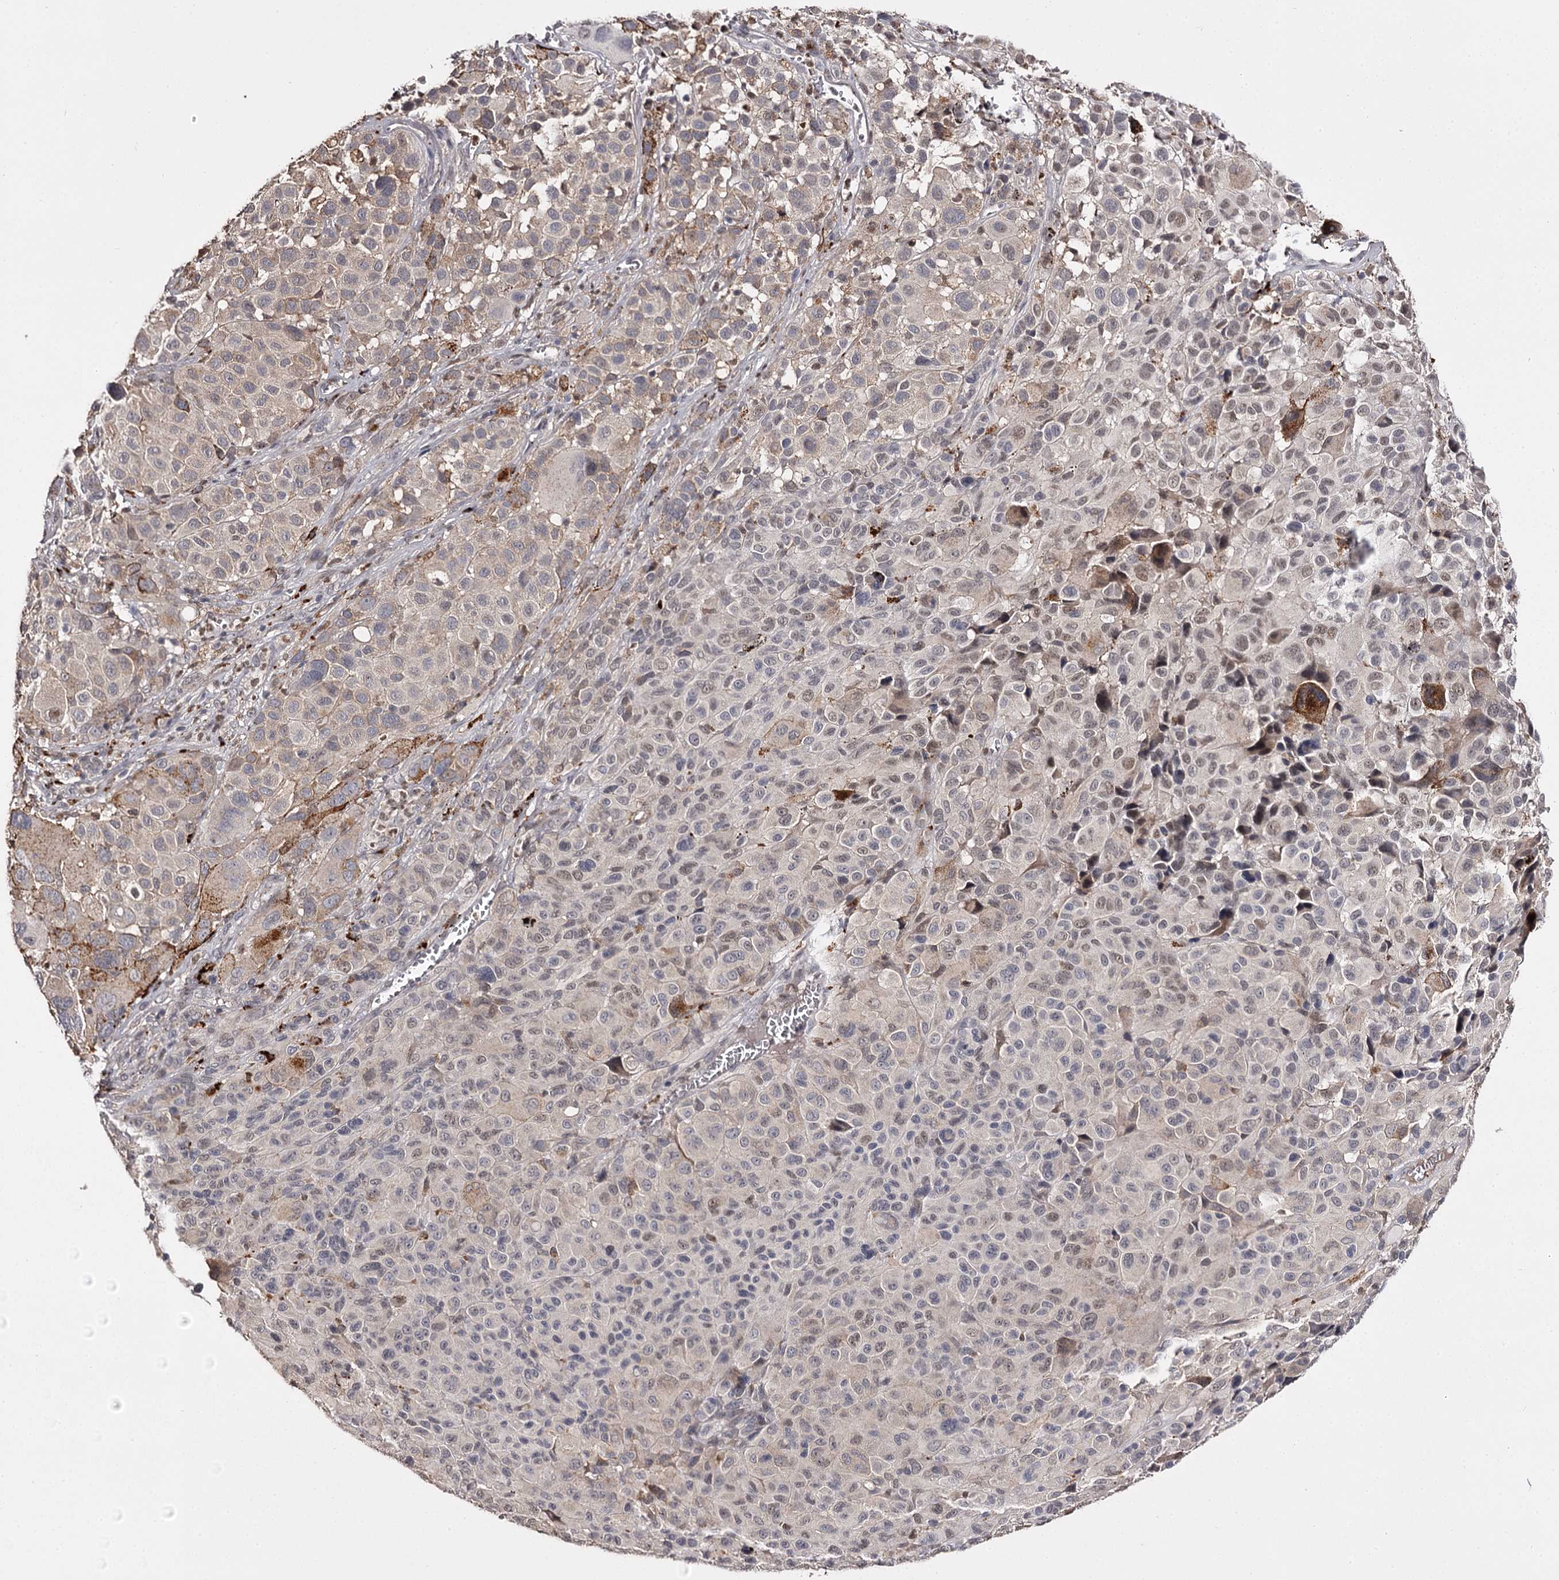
{"staining": {"intensity": "weak", "quantity": "<25%", "location": "cytoplasmic/membranous"}, "tissue": "melanoma", "cell_type": "Tumor cells", "image_type": "cancer", "snomed": [{"axis": "morphology", "description": "Malignant melanoma, NOS"}, {"axis": "topography", "description": "Skin of trunk"}], "caption": "Human melanoma stained for a protein using IHC demonstrates no expression in tumor cells.", "gene": "SLC32A1", "patient": {"sex": "male", "age": 71}}